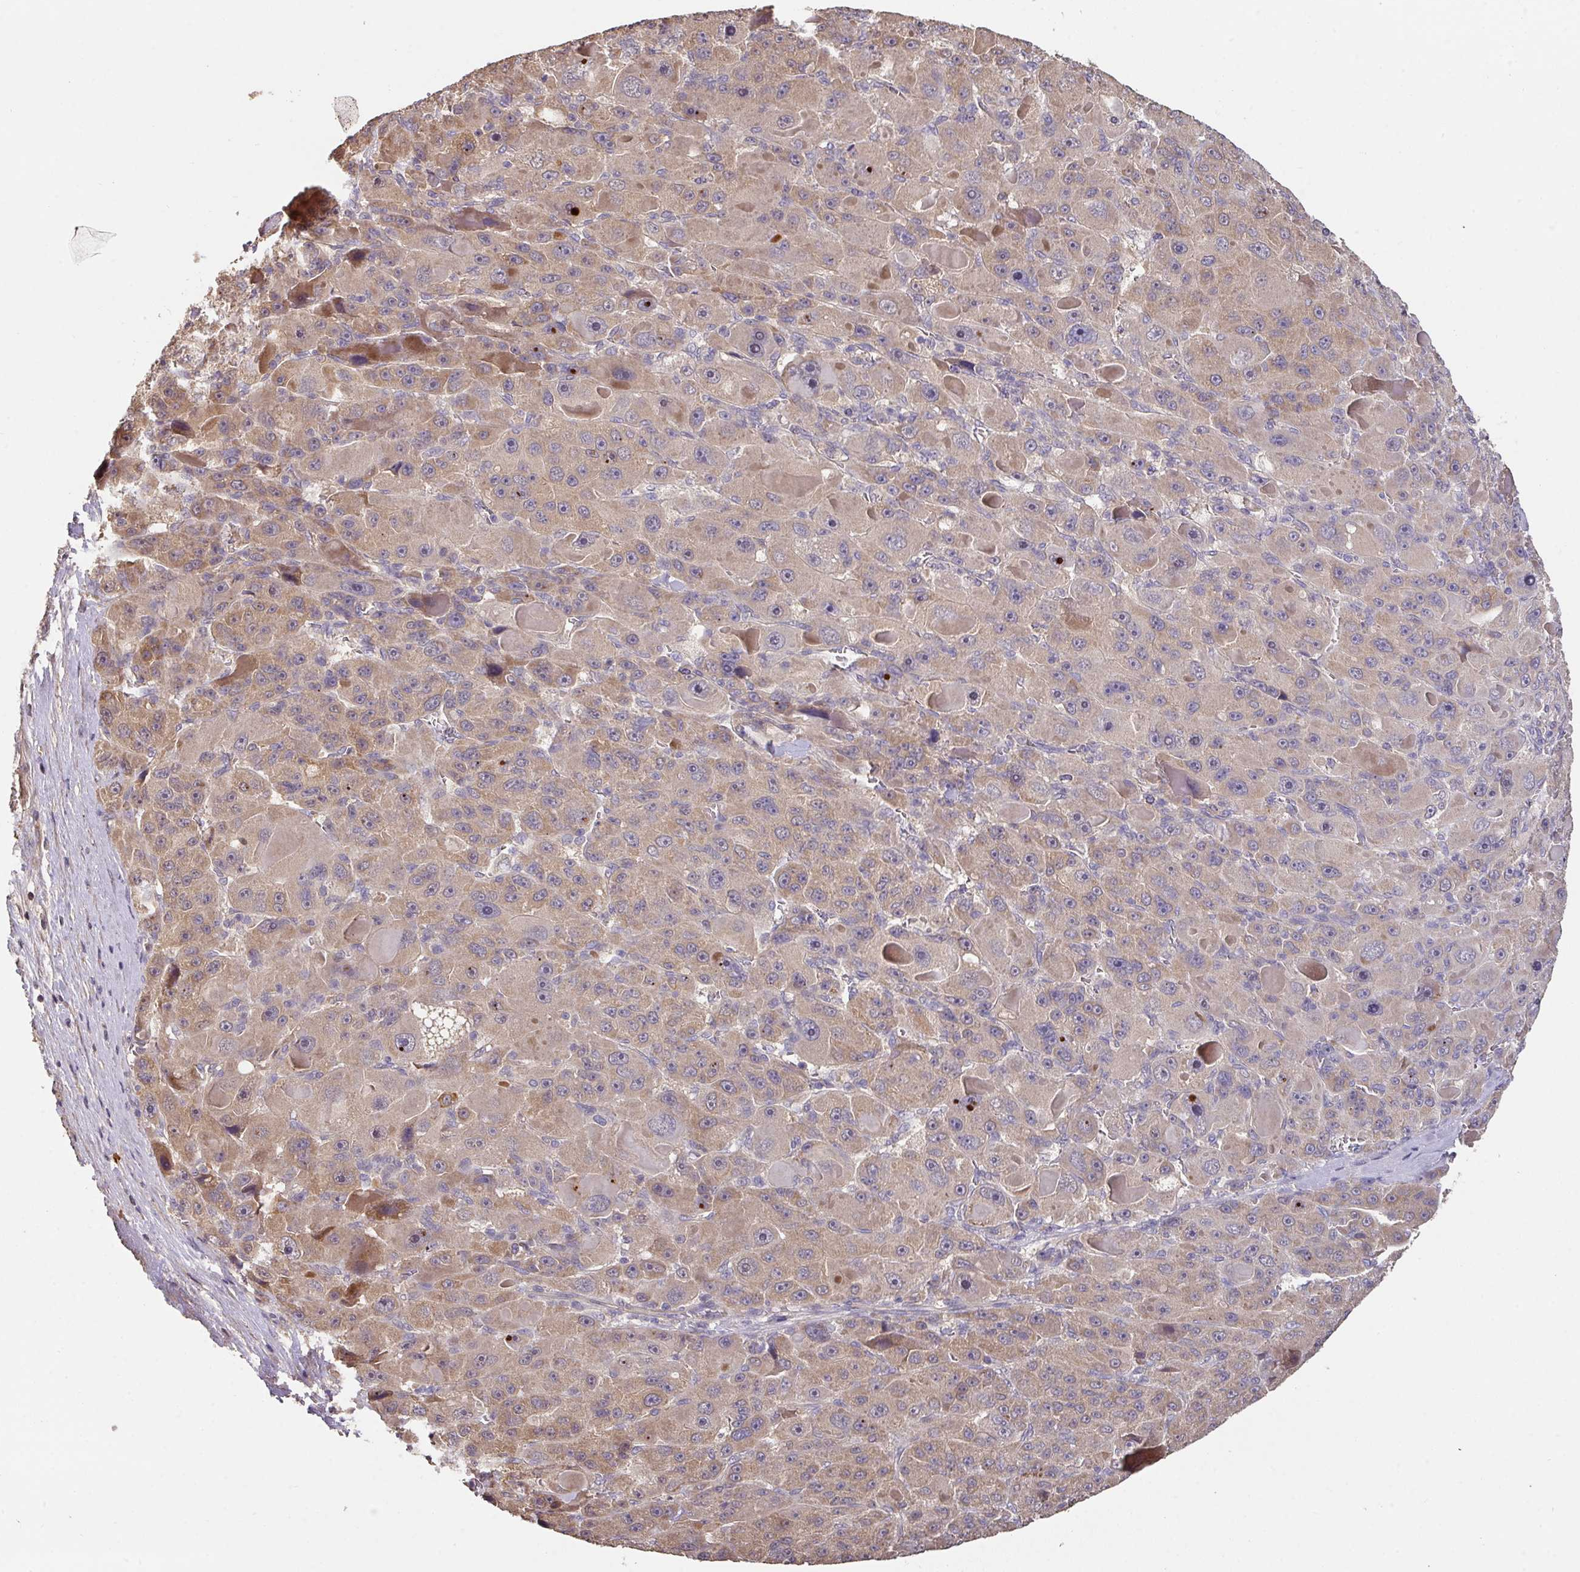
{"staining": {"intensity": "weak", "quantity": ">75%", "location": "cytoplasmic/membranous"}, "tissue": "liver cancer", "cell_type": "Tumor cells", "image_type": "cancer", "snomed": [{"axis": "morphology", "description": "Carcinoma, Hepatocellular, NOS"}, {"axis": "topography", "description": "Liver"}], "caption": "This histopathology image exhibits liver cancer (hepatocellular carcinoma) stained with immunohistochemistry to label a protein in brown. The cytoplasmic/membranous of tumor cells show weak positivity for the protein. Nuclei are counter-stained blue.", "gene": "ACVR2B", "patient": {"sex": "male", "age": 76}}